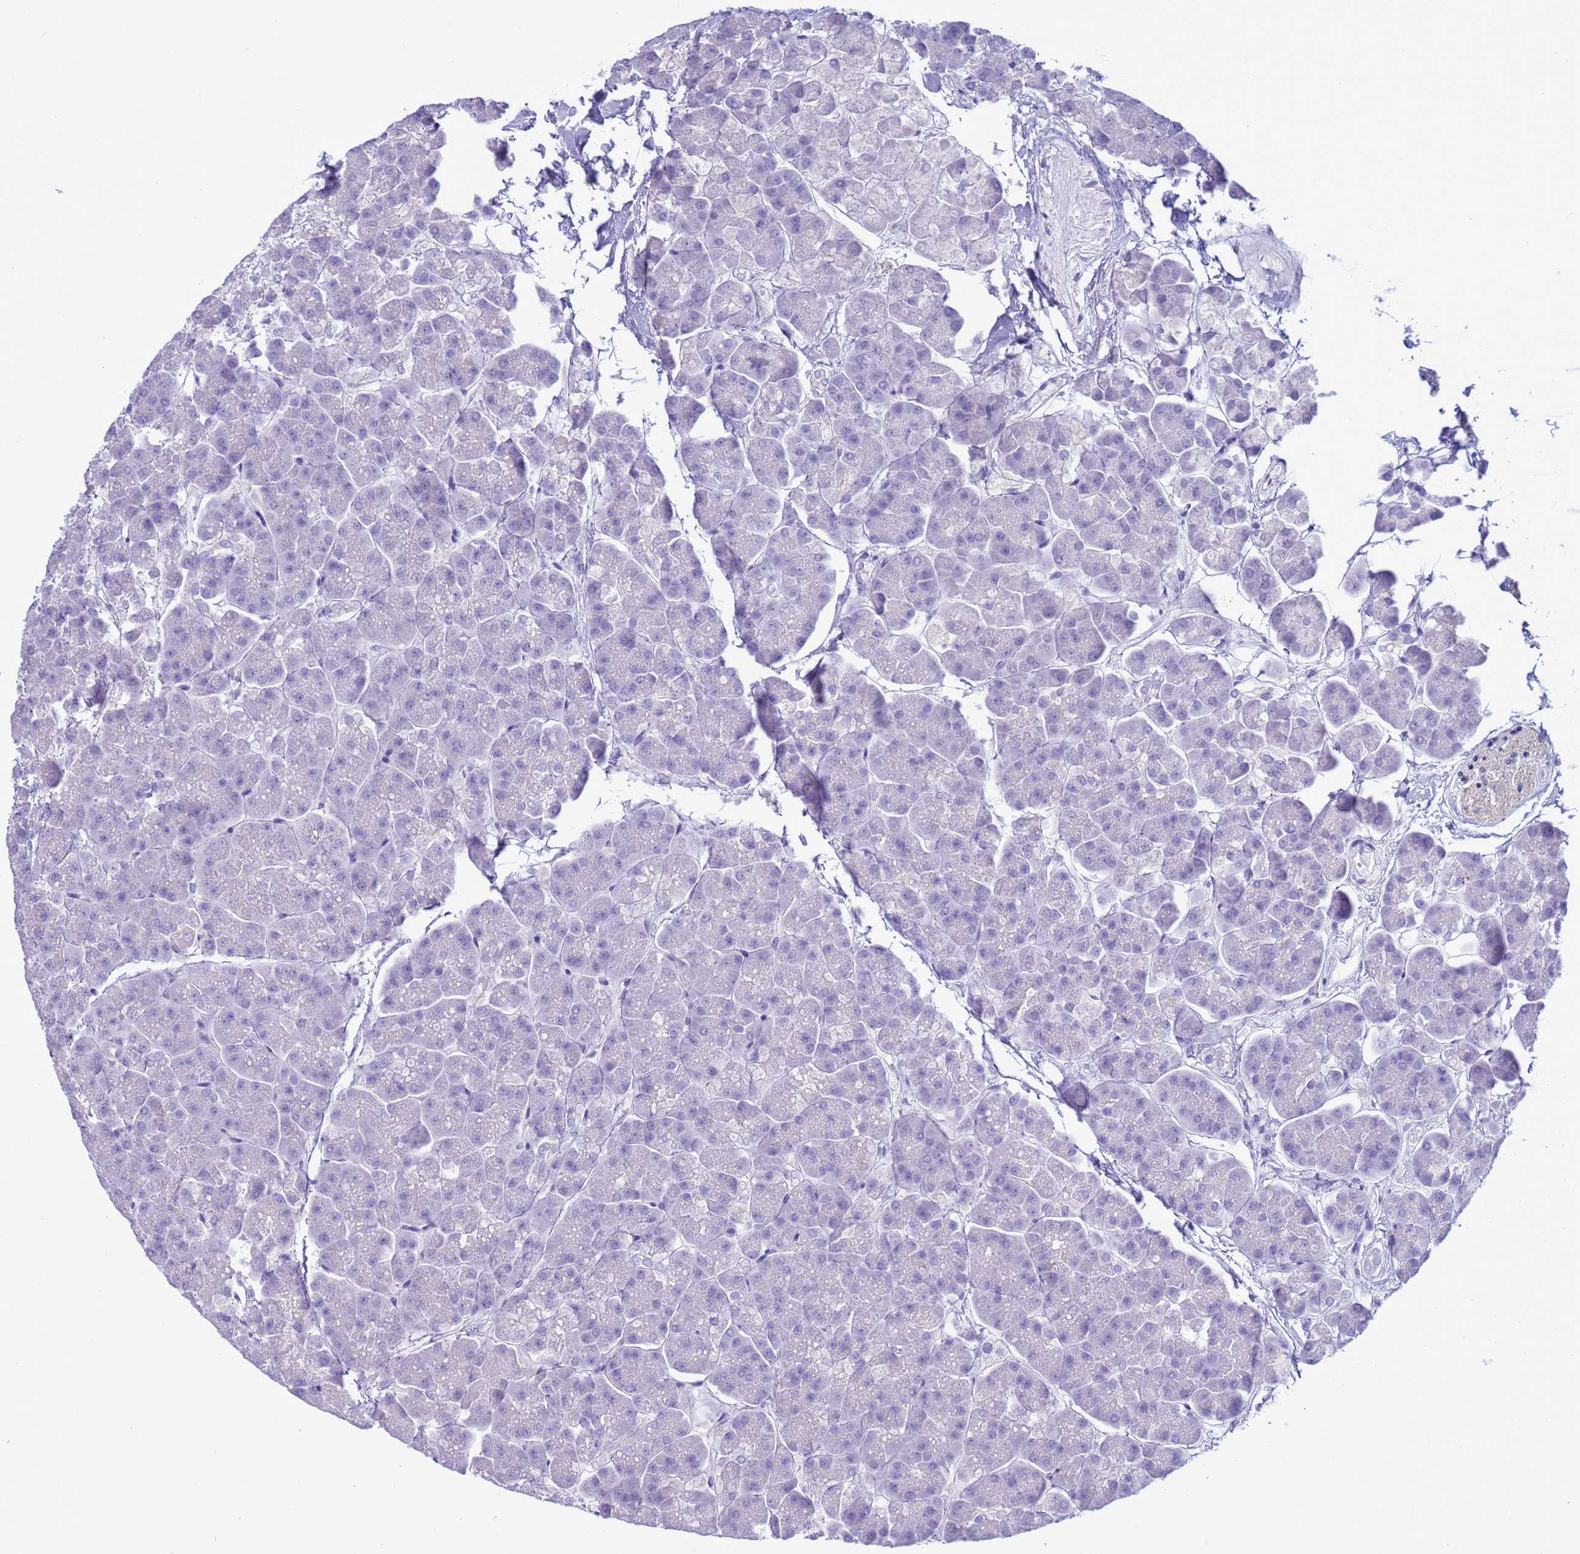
{"staining": {"intensity": "negative", "quantity": "none", "location": "none"}, "tissue": "pancreas", "cell_type": "Exocrine glandular cells", "image_type": "normal", "snomed": [{"axis": "morphology", "description": "Normal tissue, NOS"}, {"axis": "topography", "description": "Pancreas"}, {"axis": "topography", "description": "Peripheral nerve tissue"}], "caption": "The immunohistochemistry histopathology image has no significant expression in exocrine glandular cells of pancreas. (Immunohistochemistry (ihc), brightfield microscopy, high magnification).", "gene": "CST1", "patient": {"sex": "male", "age": 54}}